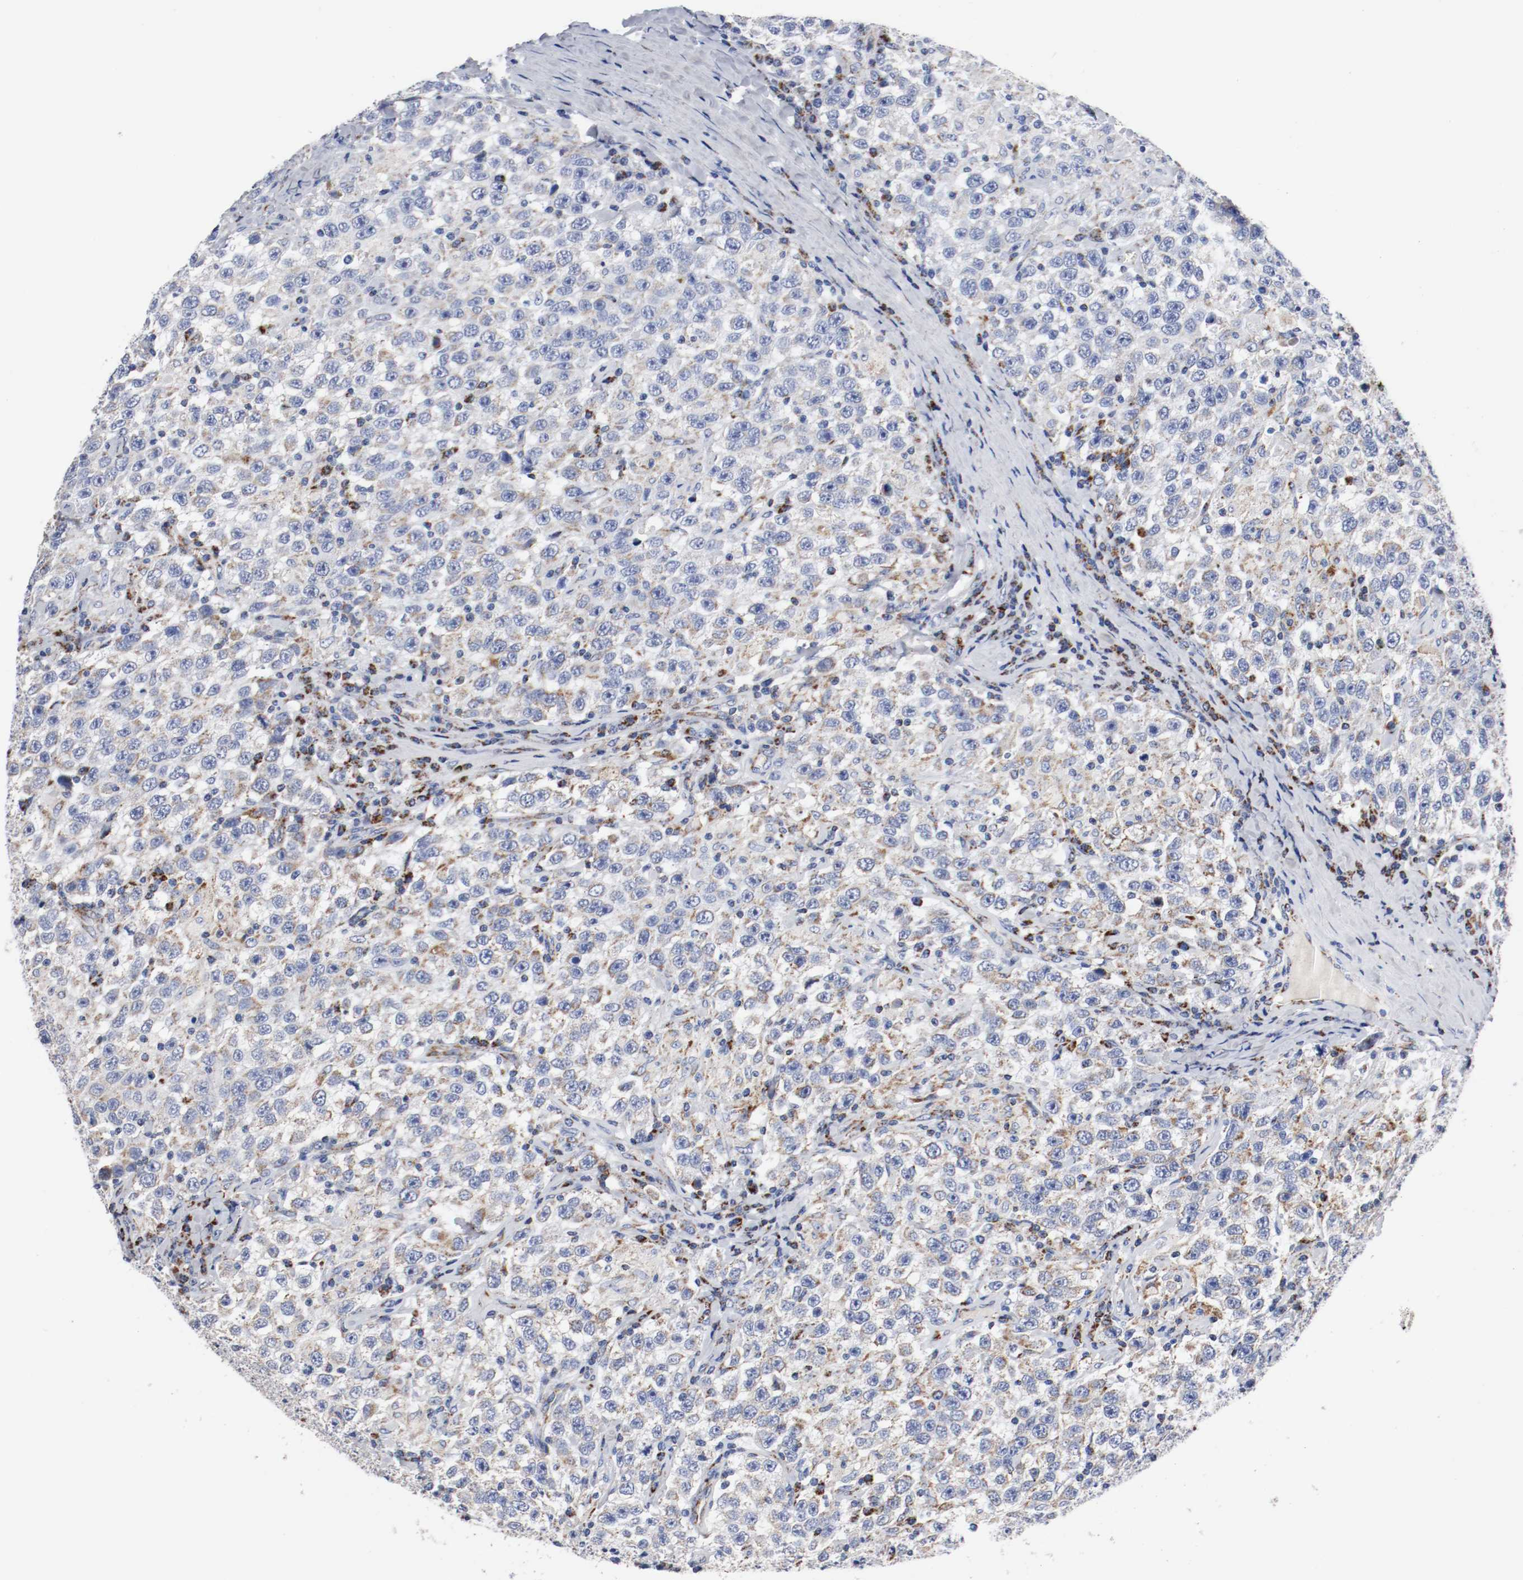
{"staining": {"intensity": "weak", "quantity": "25%-75%", "location": "cytoplasmic/membranous"}, "tissue": "testis cancer", "cell_type": "Tumor cells", "image_type": "cancer", "snomed": [{"axis": "morphology", "description": "Seminoma, NOS"}, {"axis": "topography", "description": "Testis"}], "caption": "Immunohistochemistry (IHC) histopathology image of human testis cancer stained for a protein (brown), which displays low levels of weak cytoplasmic/membranous staining in approximately 25%-75% of tumor cells.", "gene": "TUBD1", "patient": {"sex": "male", "age": 41}}